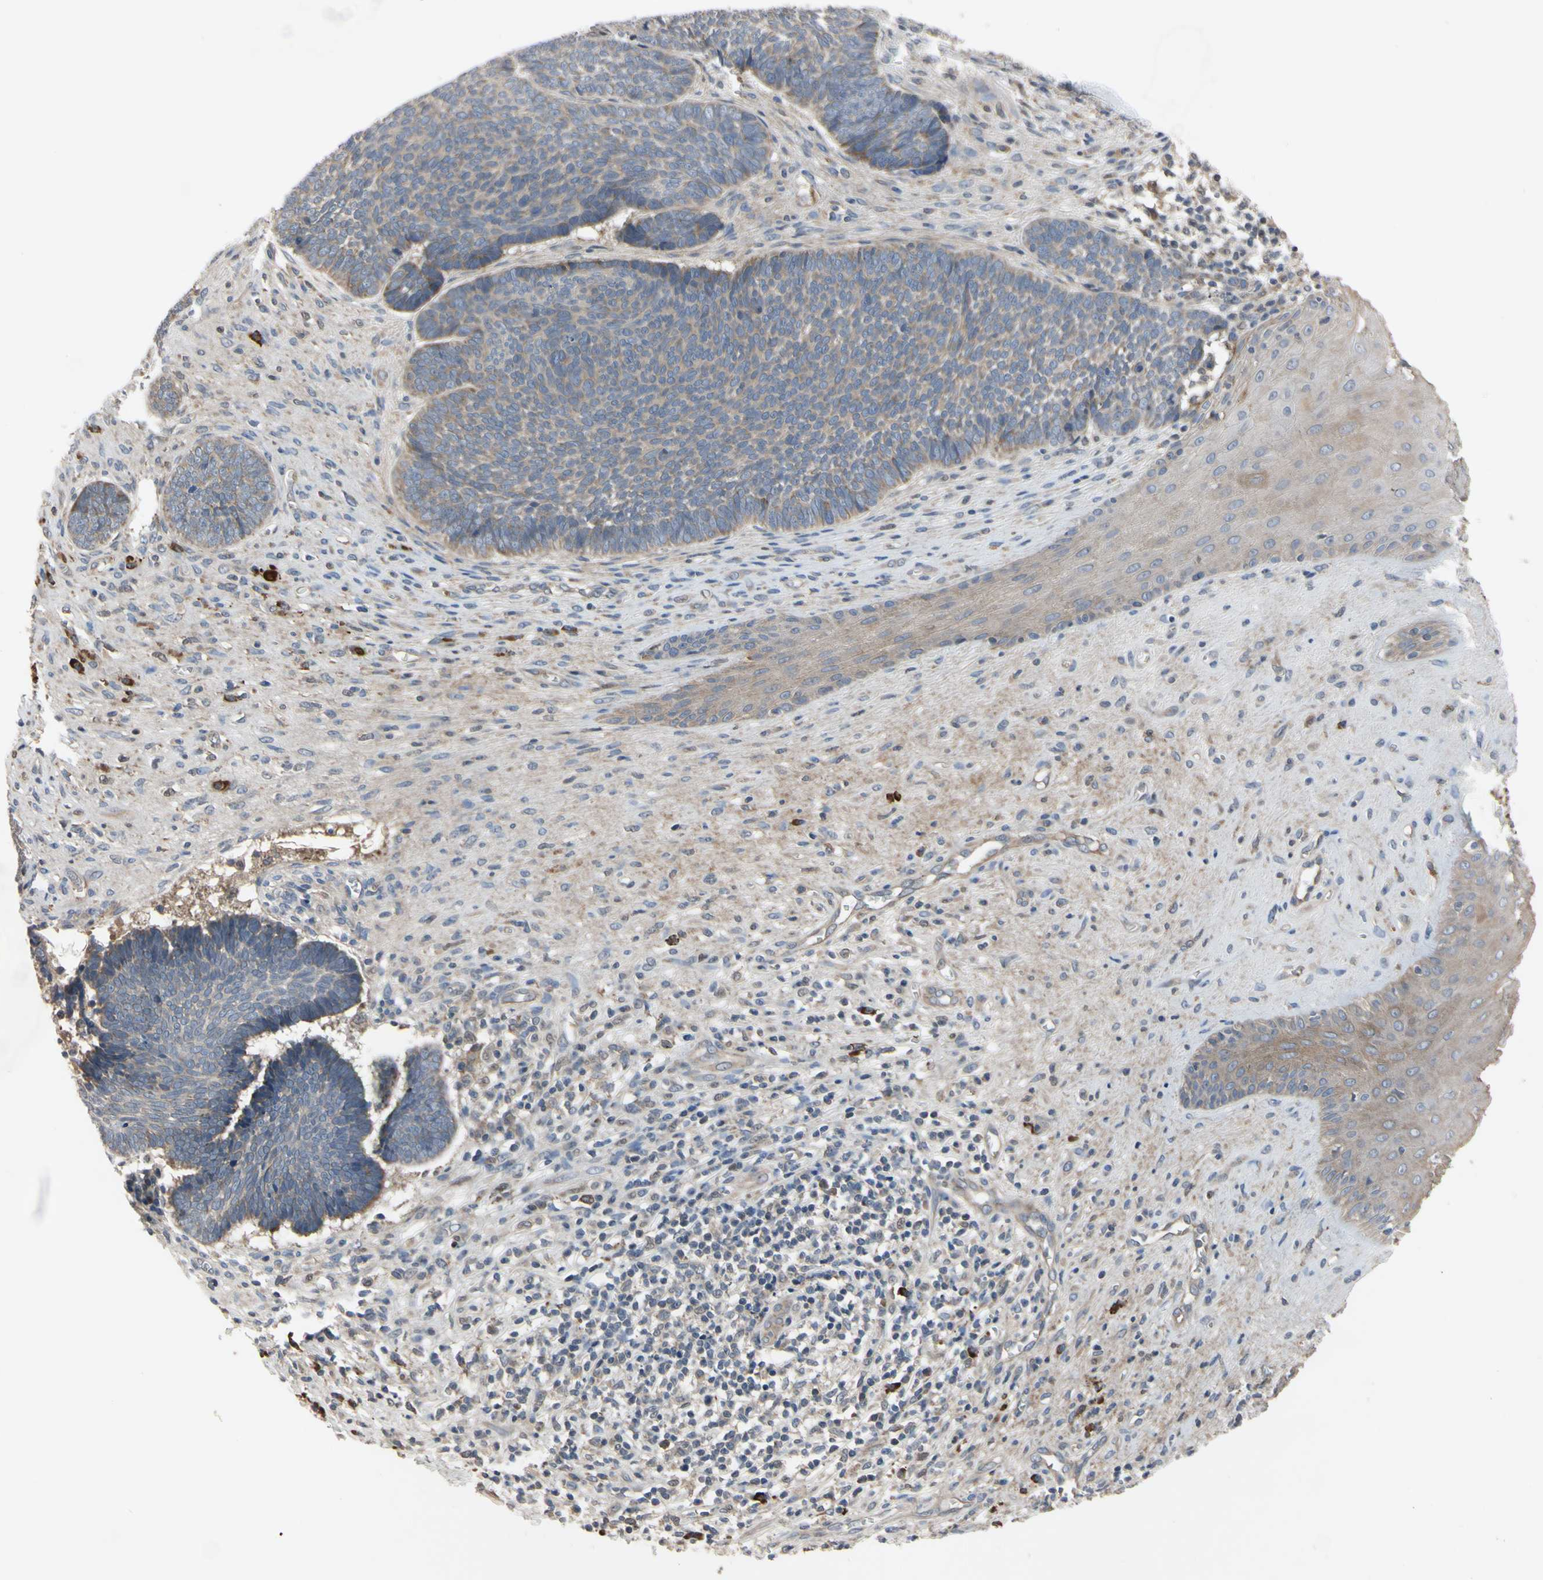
{"staining": {"intensity": "weak", "quantity": "25%-75%", "location": "cytoplasmic/membranous"}, "tissue": "skin cancer", "cell_type": "Tumor cells", "image_type": "cancer", "snomed": [{"axis": "morphology", "description": "Basal cell carcinoma"}, {"axis": "topography", "description": "Skin"}], "caption": "Weak cytoplasmic/membranous protein positivity is identified in approximately 25%-75% of tumor cells in skin basal cell carcinoma.", "gene": "XIAP", "patient": {"sex": "male", "age": 84}}